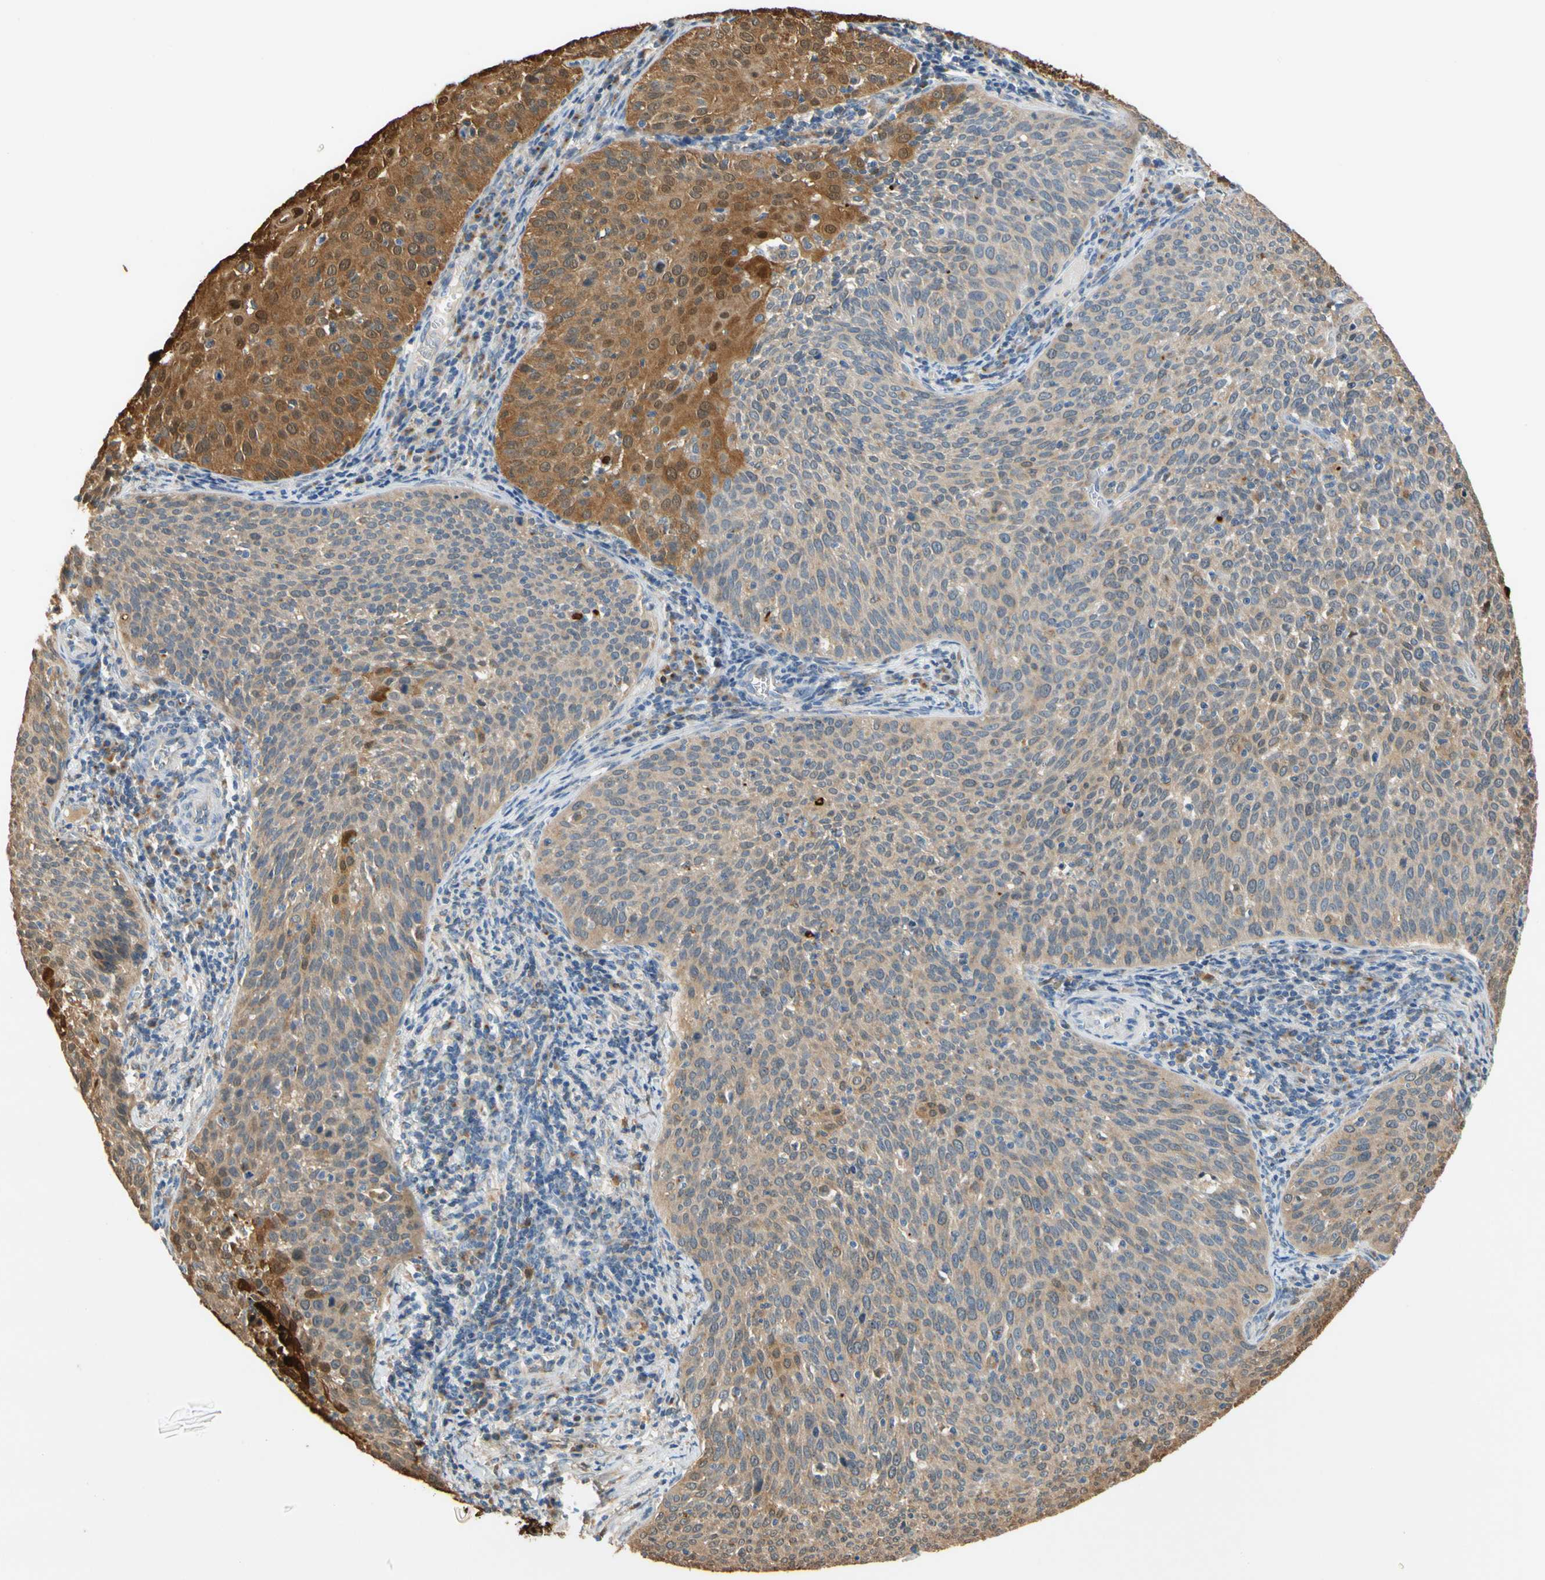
{"staining": {"intensity": "strong", "quantity": "<25%", "location": "cytoplasmic/membranous,nuclear"}, "tissue": "cervical cancer", "cell_type": "Tumor cells", "image_type": "cancer", "snomed": [{"axis": "morphology", "description": "Squamous cell carcinoma, NOS"}, {"axis": "topography", "description": "Cervix"}], "caption": "DAB immunohistochemical staining of human cervical squamous cell carcinoma displays strong cytoplasmic/membranous and nuclear protein expression in about <25% of tumor cells.", "gene": "GPSM2", "patient": {"sex": "female", "age": 38}}